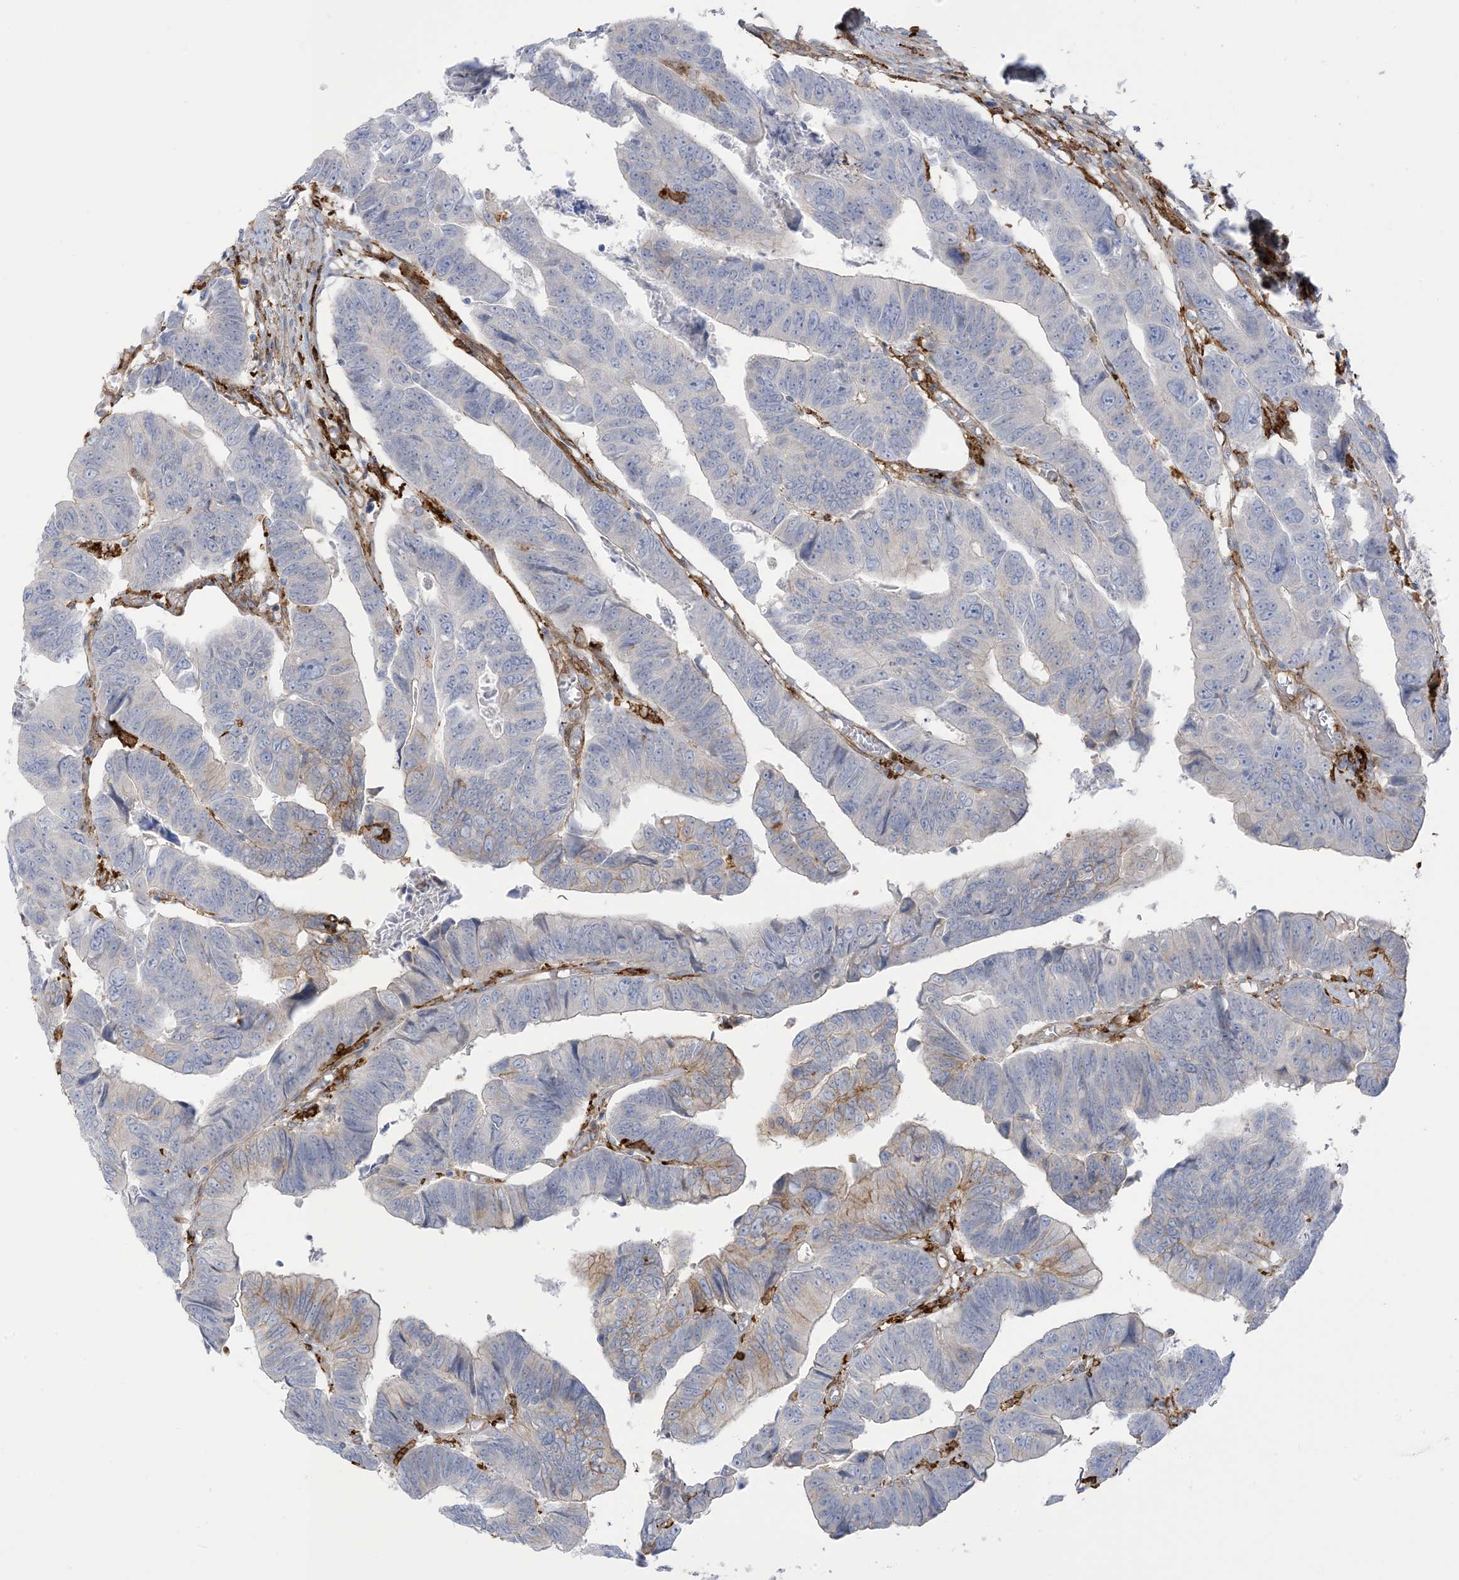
{"staining": {"intensity": "weak", "quantity": "<25%", "location": "cytoplasmic/membranous"}, "tissue": "colorectal cancer", "cell_type": "Tumor cells", "image_type": "cancer", "snomed": [{"axis": "morphology", "description": "Adenocarcinoma, NOS"}, {"axis": "topography", "description": "Rectum"}], "caption": "A histopathology image of colorectal adenocarcinoma stained for a protein exhibits no brown staining in tumor cells. The staining is performed using DAB brown chromogen with nuclei counter-stained in using hematoxylin.", "gene": "ICMT", "patient": {"sex": "female", "age": 65}}